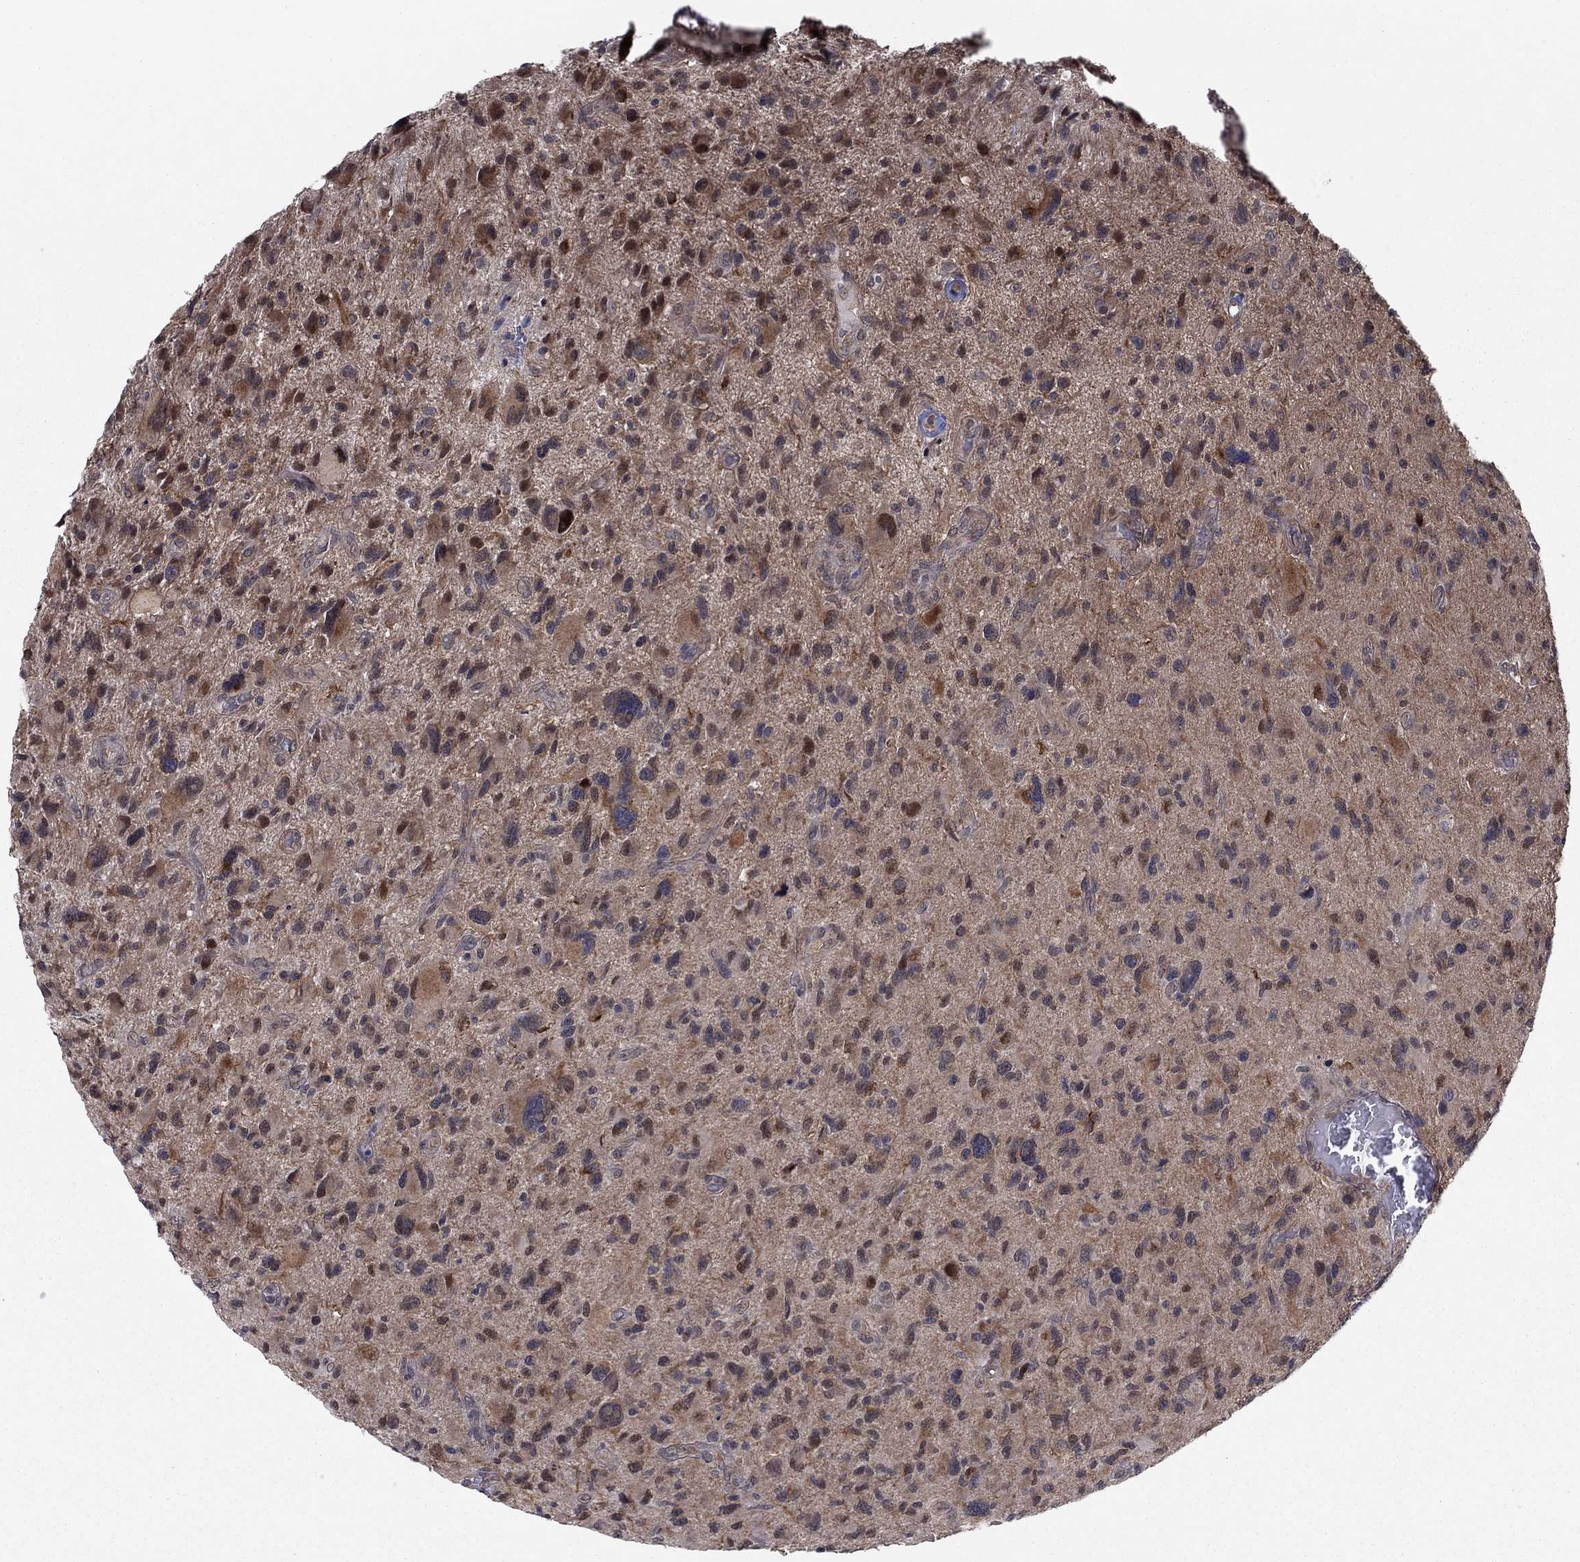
{"staining": {"intensity": "negative", "quantity": "none", "location": "none"}, "tissue": "glioma", "cell_type": "Tumor cells", "image_type": "cancer", "snomed": [{"axis": "morphology", "description": "Glioma, malignant, NOS"}, {"axis": "morphology", "description": "Glioma, malignant, High grade"}, {"axis": "topography", "description": "Brain"}], "caption": "This is a histopathology image of IHC staining of glioma (malignant), which shows no positivity in tumor cells.", "gene": "PSMC1", "patient": {"sex": "female", "age": 71}}